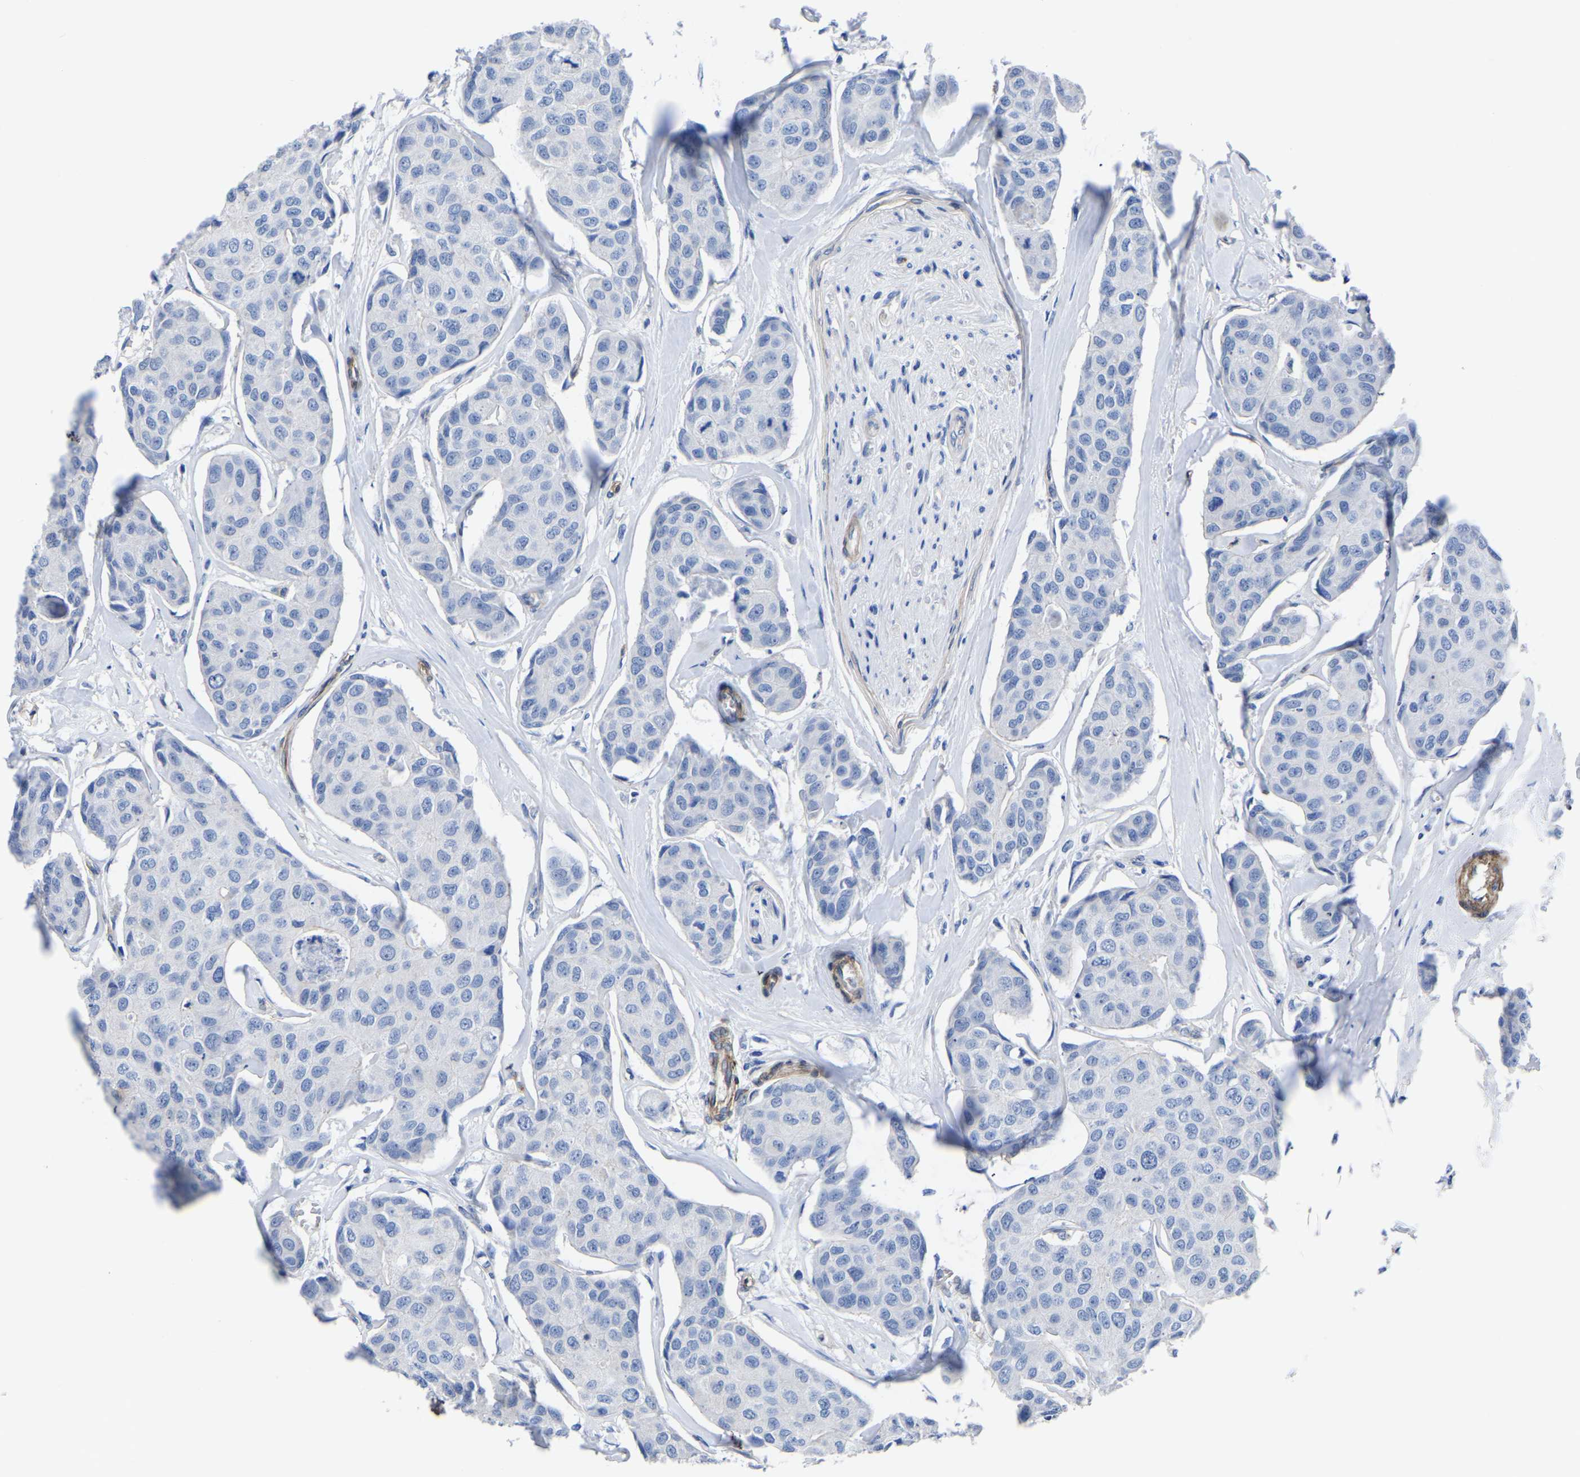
{"staining": {"intensity": "negative", "quantity": "none", "location": "none"}, "tissue": "breast cancer", "cell_type": "Tumor cells", "image_type": "cancer", "snomed": [{"axis": "morphology", "description": "Duct carcinoma"}, {"axis": "topography", "description": "Breast"}], "caption": "Tumor cells show no significant expression in infiltrating ductal carcinoma (breast).", "gene": "SLC45A3", "patient": {"sex": "female", "age": 80}}